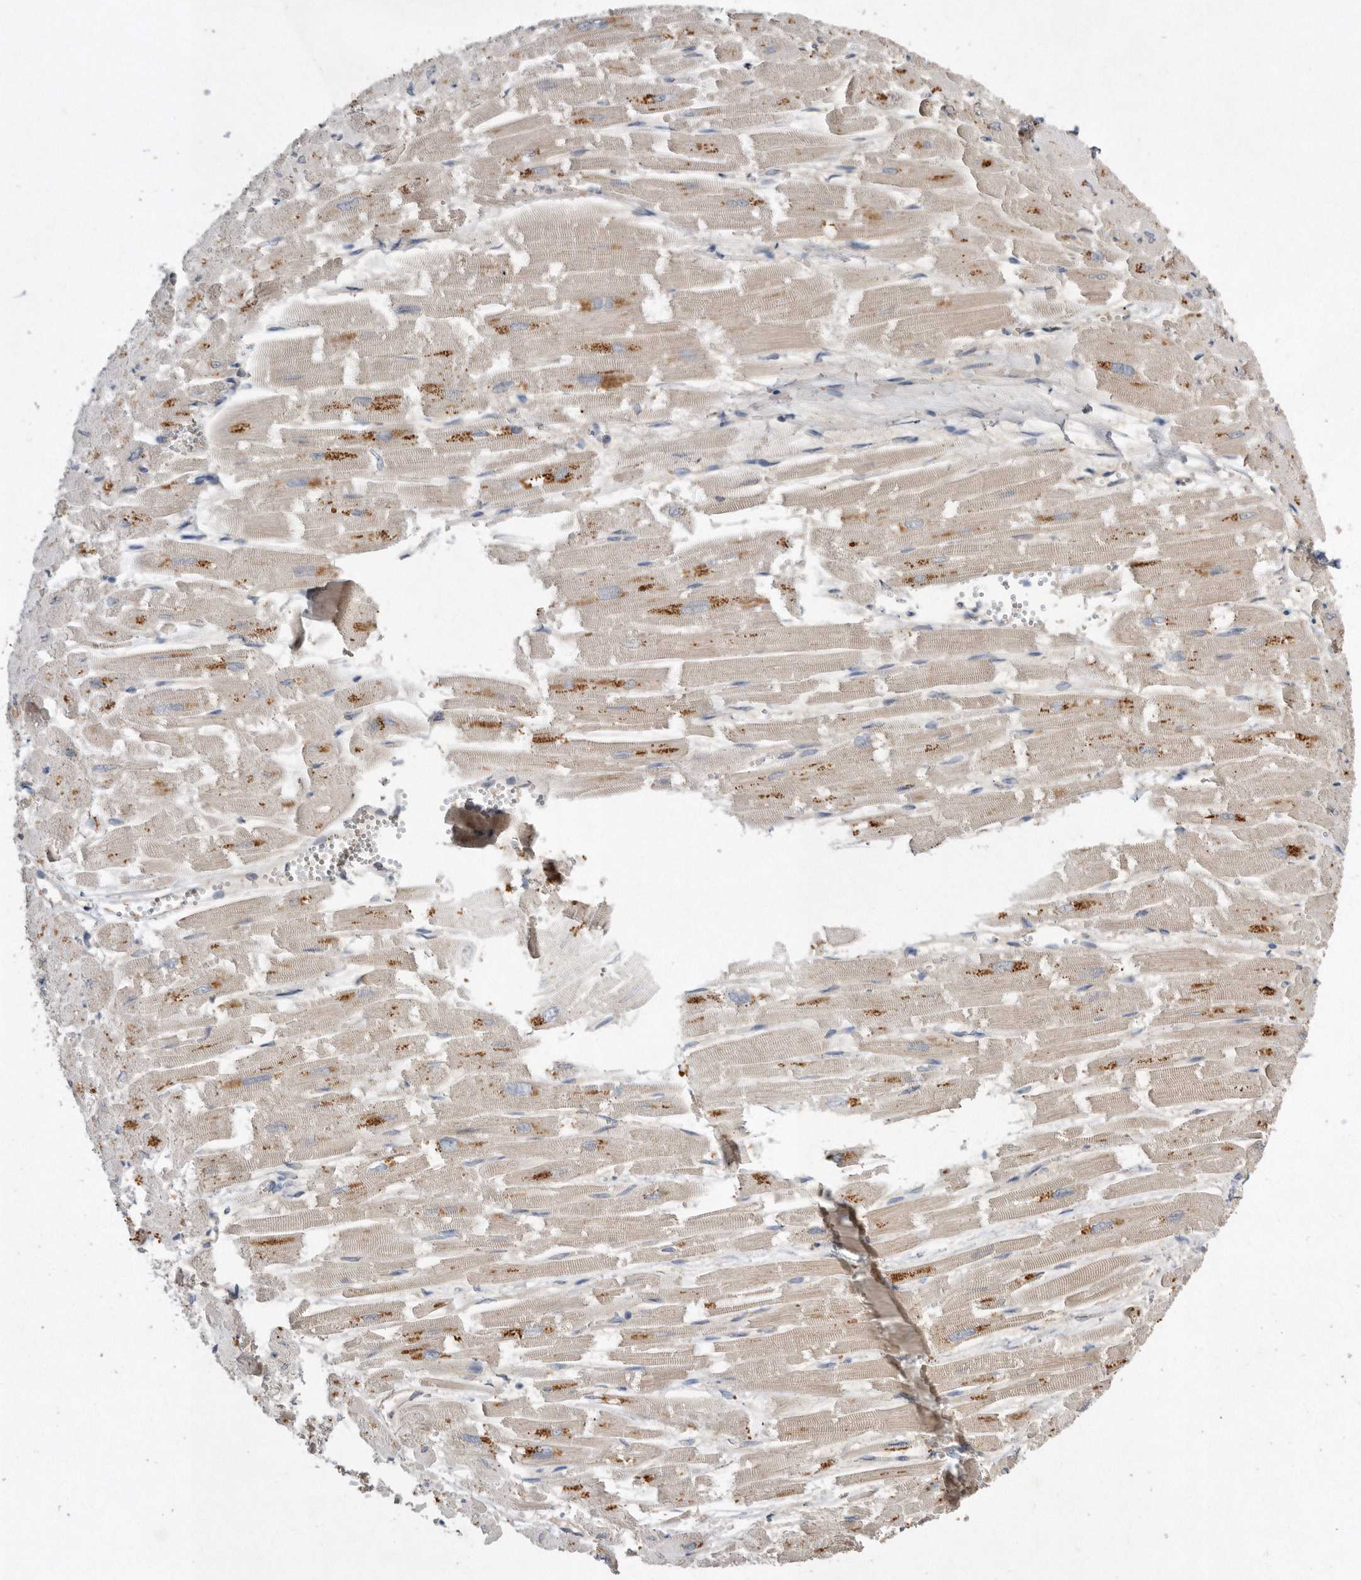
{"staining": {"intensity": "moderate", "quantity": "25%-75%", "location": "cytoplasmic/membranous"}, "tissue": "heart muscle", "cell_type": "Cardiomyocytes", "image_type": "normal", "snomed": [{"axis": "morphology", "description": "Normal tissue, NOS"}, {"axis": "topography", "description": "Heart"}], "caption": "Immunohistochemistry (DAB (3,3'-diaminobenzidine)) staining of normal heart muscle displays moderate cytoplasmic/membranous protein positivity in about 25%-75% of cardiomyocytes. (DAB (3,3'-diaminobenzidine) = brown stain, brightfield microscopy at high magnification).", "gene": "PON2", "patient": {"sex": "male", "age": 54}}